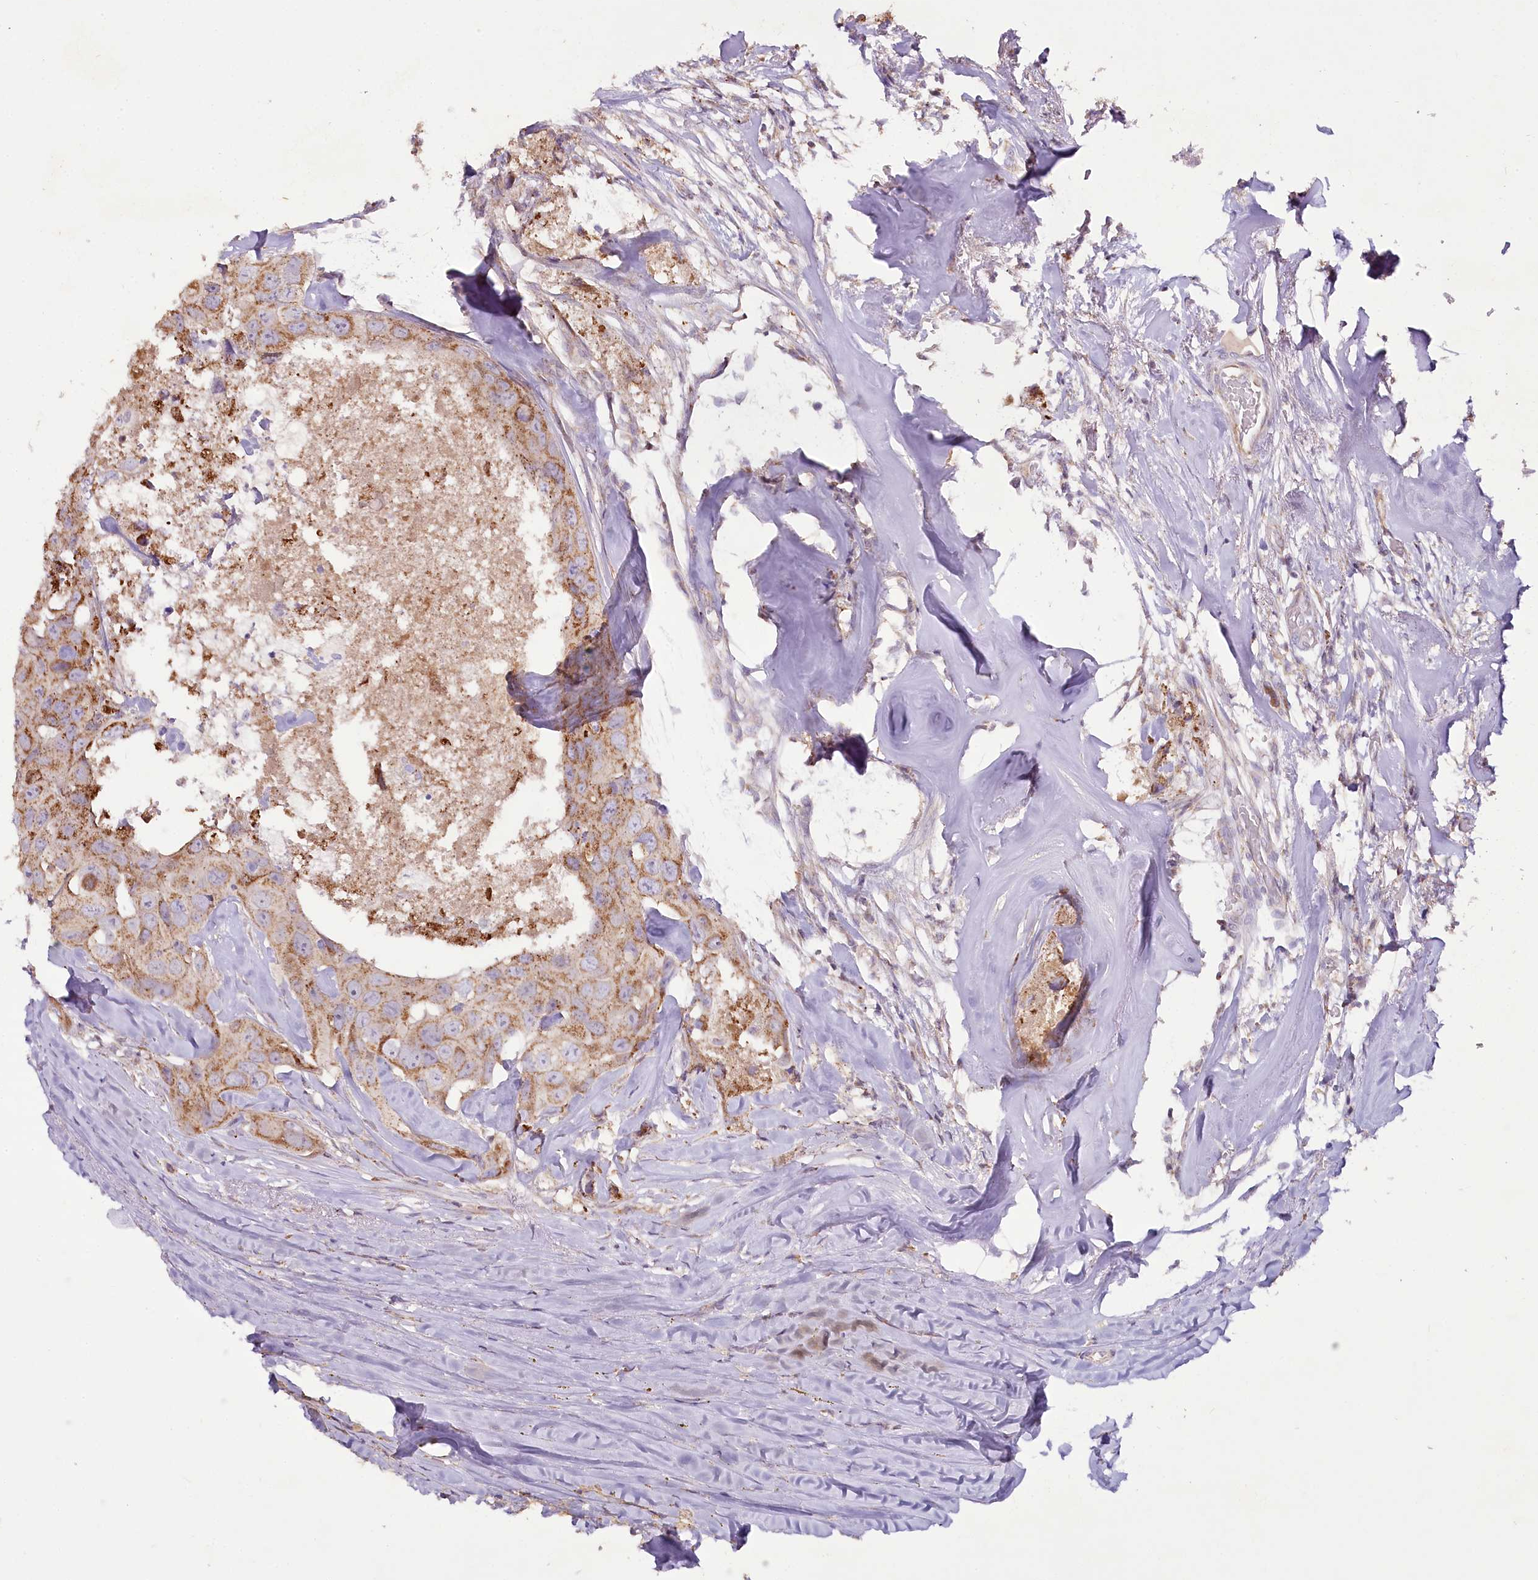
{"staining": {"intensity": "moderate", "quantity": ">75%", "location": "cytoplasmic/membranous"}, "tissue": "head and neck cancer", "cell_type": "Tumor cells", "image_type": "cancer", "snomed": [{"axis": "morphology", "description": "Adenocarcinoma, NOS"}, {"axis": "morphology", "description": "Adenocarcinoma, metastatic, NOS"}, {"axis": "topography", "description": "Head-Neck"}], "caption": "The photomicrograph exhibits staining of head and neck cancer, revealing moderate cytoplasmic/membranous protein expression (brown color) within tumor cells.", "gene": "ACOX2", "patient": {"sex": "male", "age": 75}}